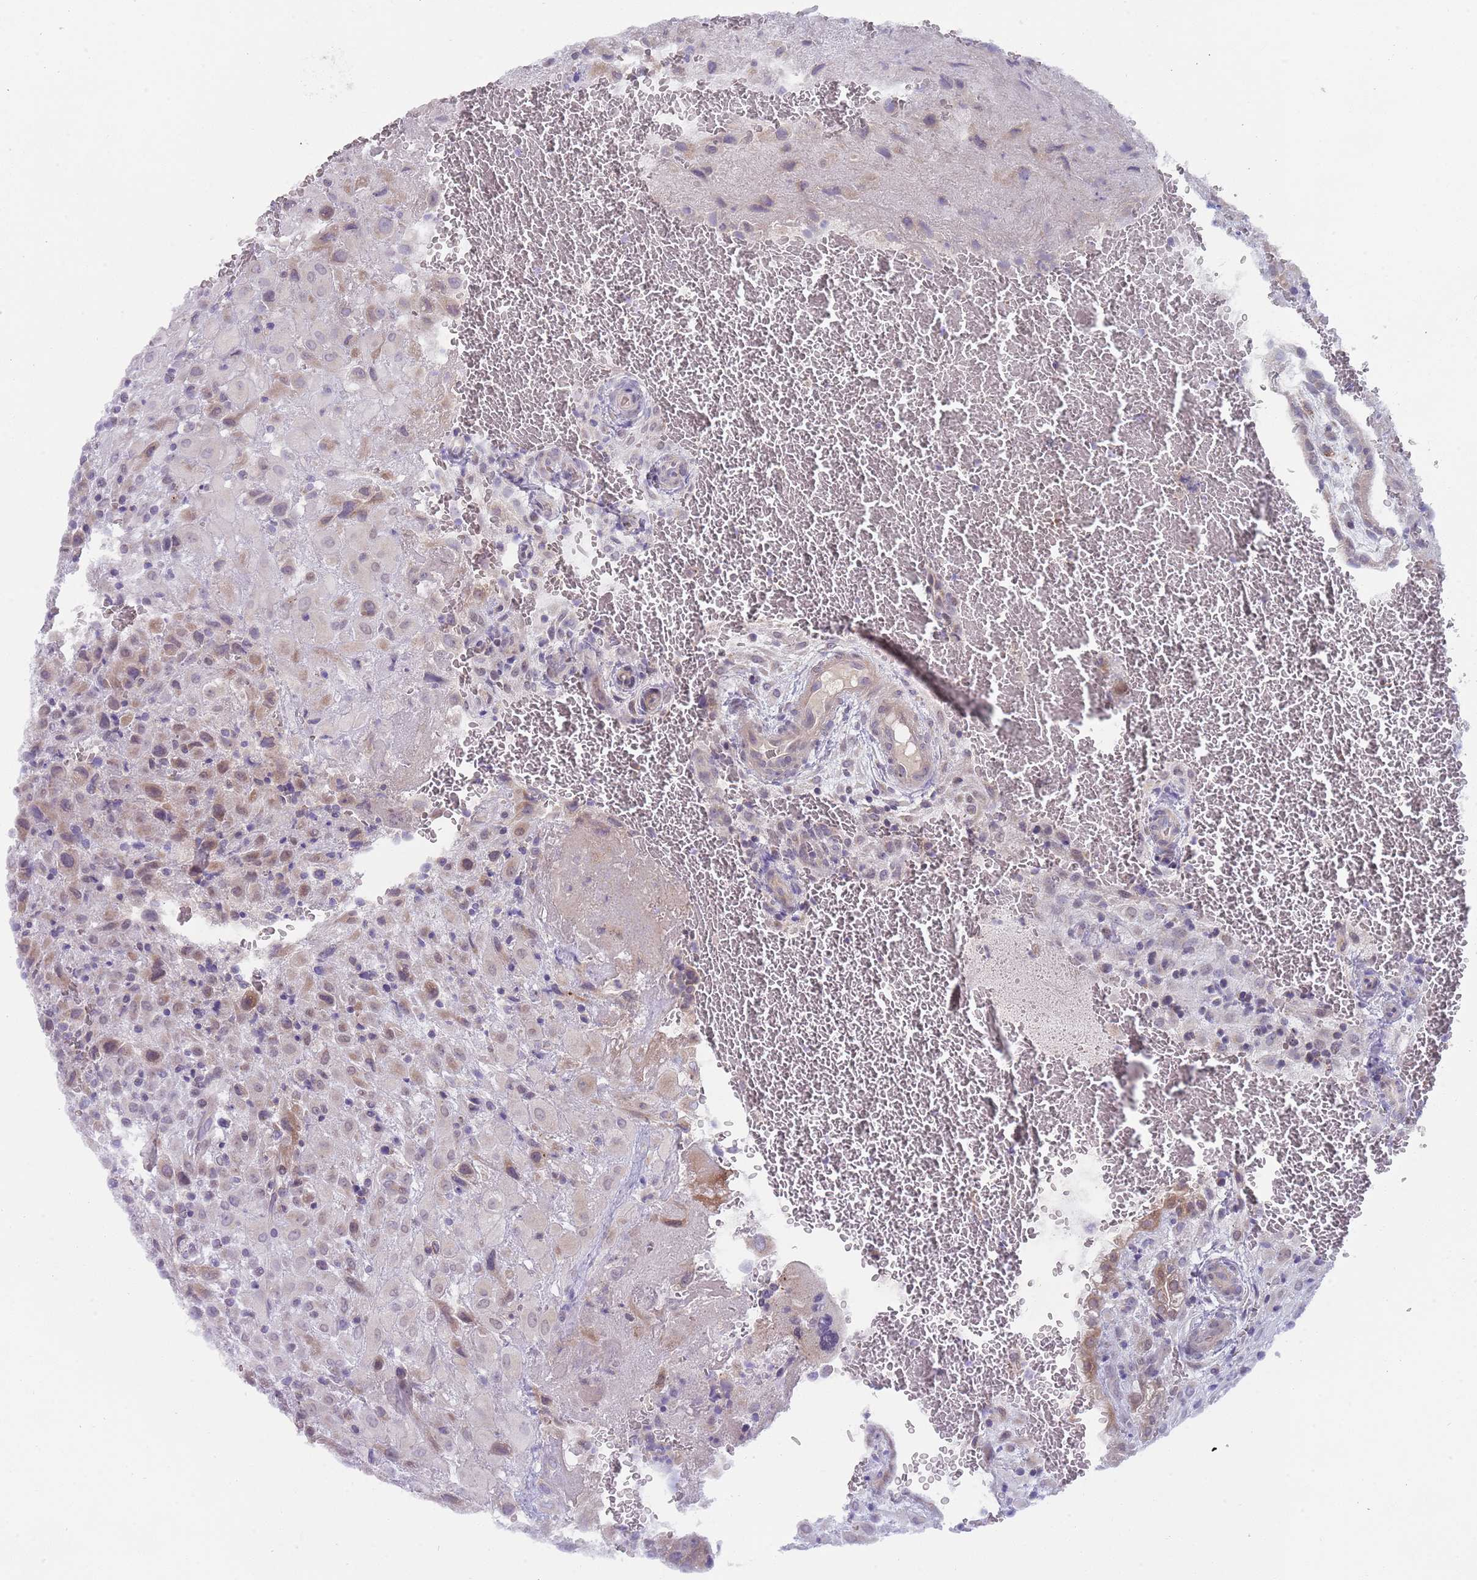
{"staining": {"intensity": "weak", "quantity": "<25%", "location": "cytoplasmic/membranous"}, "tissue": "placenta", "cell_type": "Decidual cells", "image_type": "normal", "snomed": [{"axis": "morphology", "description": "Normal tissue, NOS"}, {"axis": "topography", "description": "Placenta"}], "caption": "IHC micrograph of normal placenta: placenta stained with DAB (3,3'-diaminobenzidine) exhibits no significant protein positivity in decidual cells.", "gene": "PRAC1", "patient": {"sex": "female", "age": 35}}